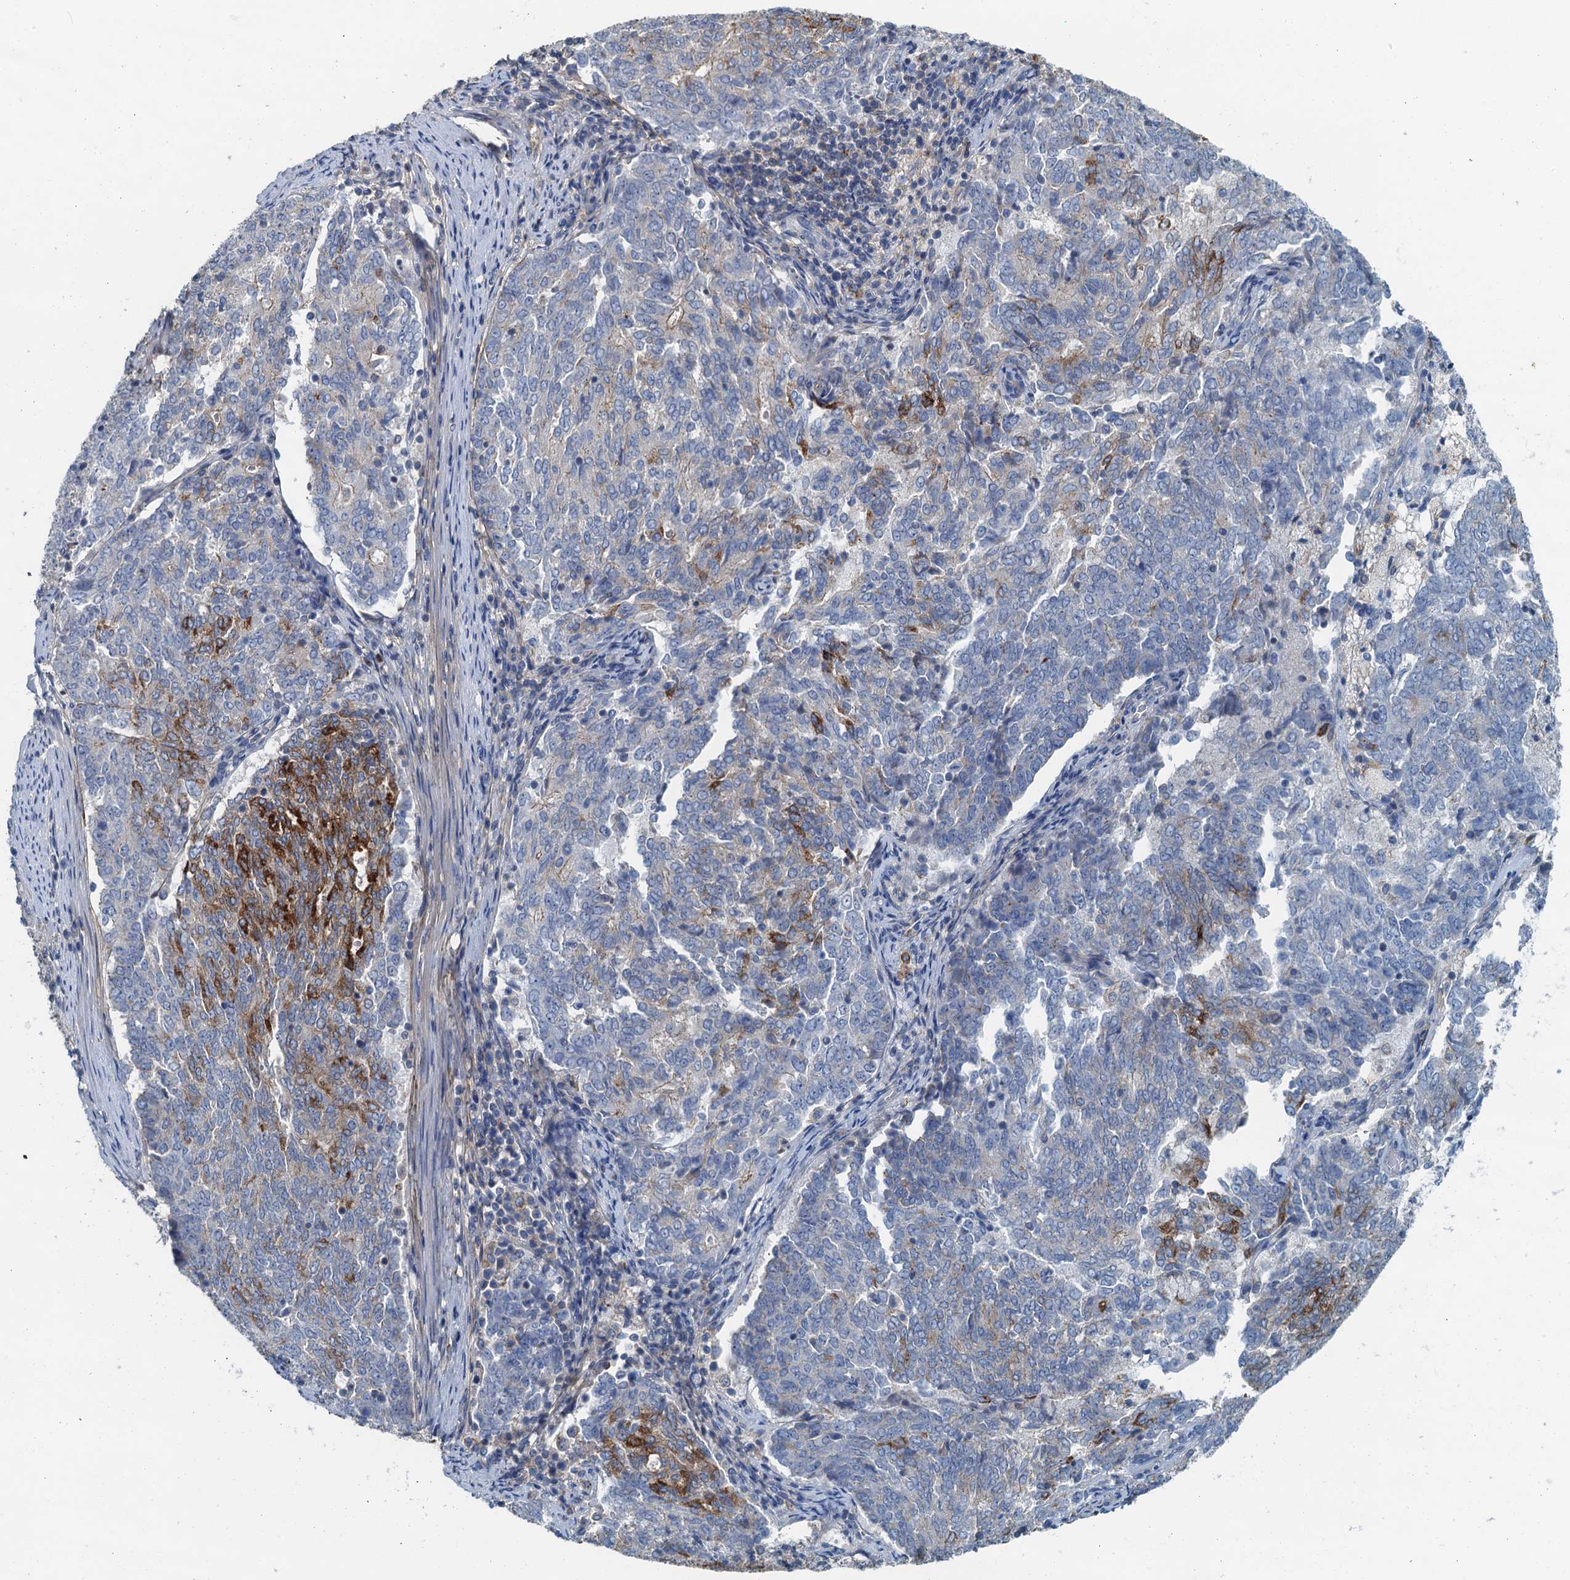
{"staining": {"intensity": "moderate", "quantity": "<25%", "location": "cytoplasmic/membranous"}, "tissue": "endometrial cancer", "cell_type": "Tumor cells", "image_type": "cancer", "snomed": [{"axis": "morphology", "description": "Adenocarcinoma, NOS"}, {"axis": "topography", "description": "Endometrium"}], "caption": "Moderate cytoplasmic/membranous expression is identified in about <25% of tumor cells in endometrial cancer (adenocarcinoma).", "gene": "THAP10", "patient": {"sex": "female", "age": 80}}